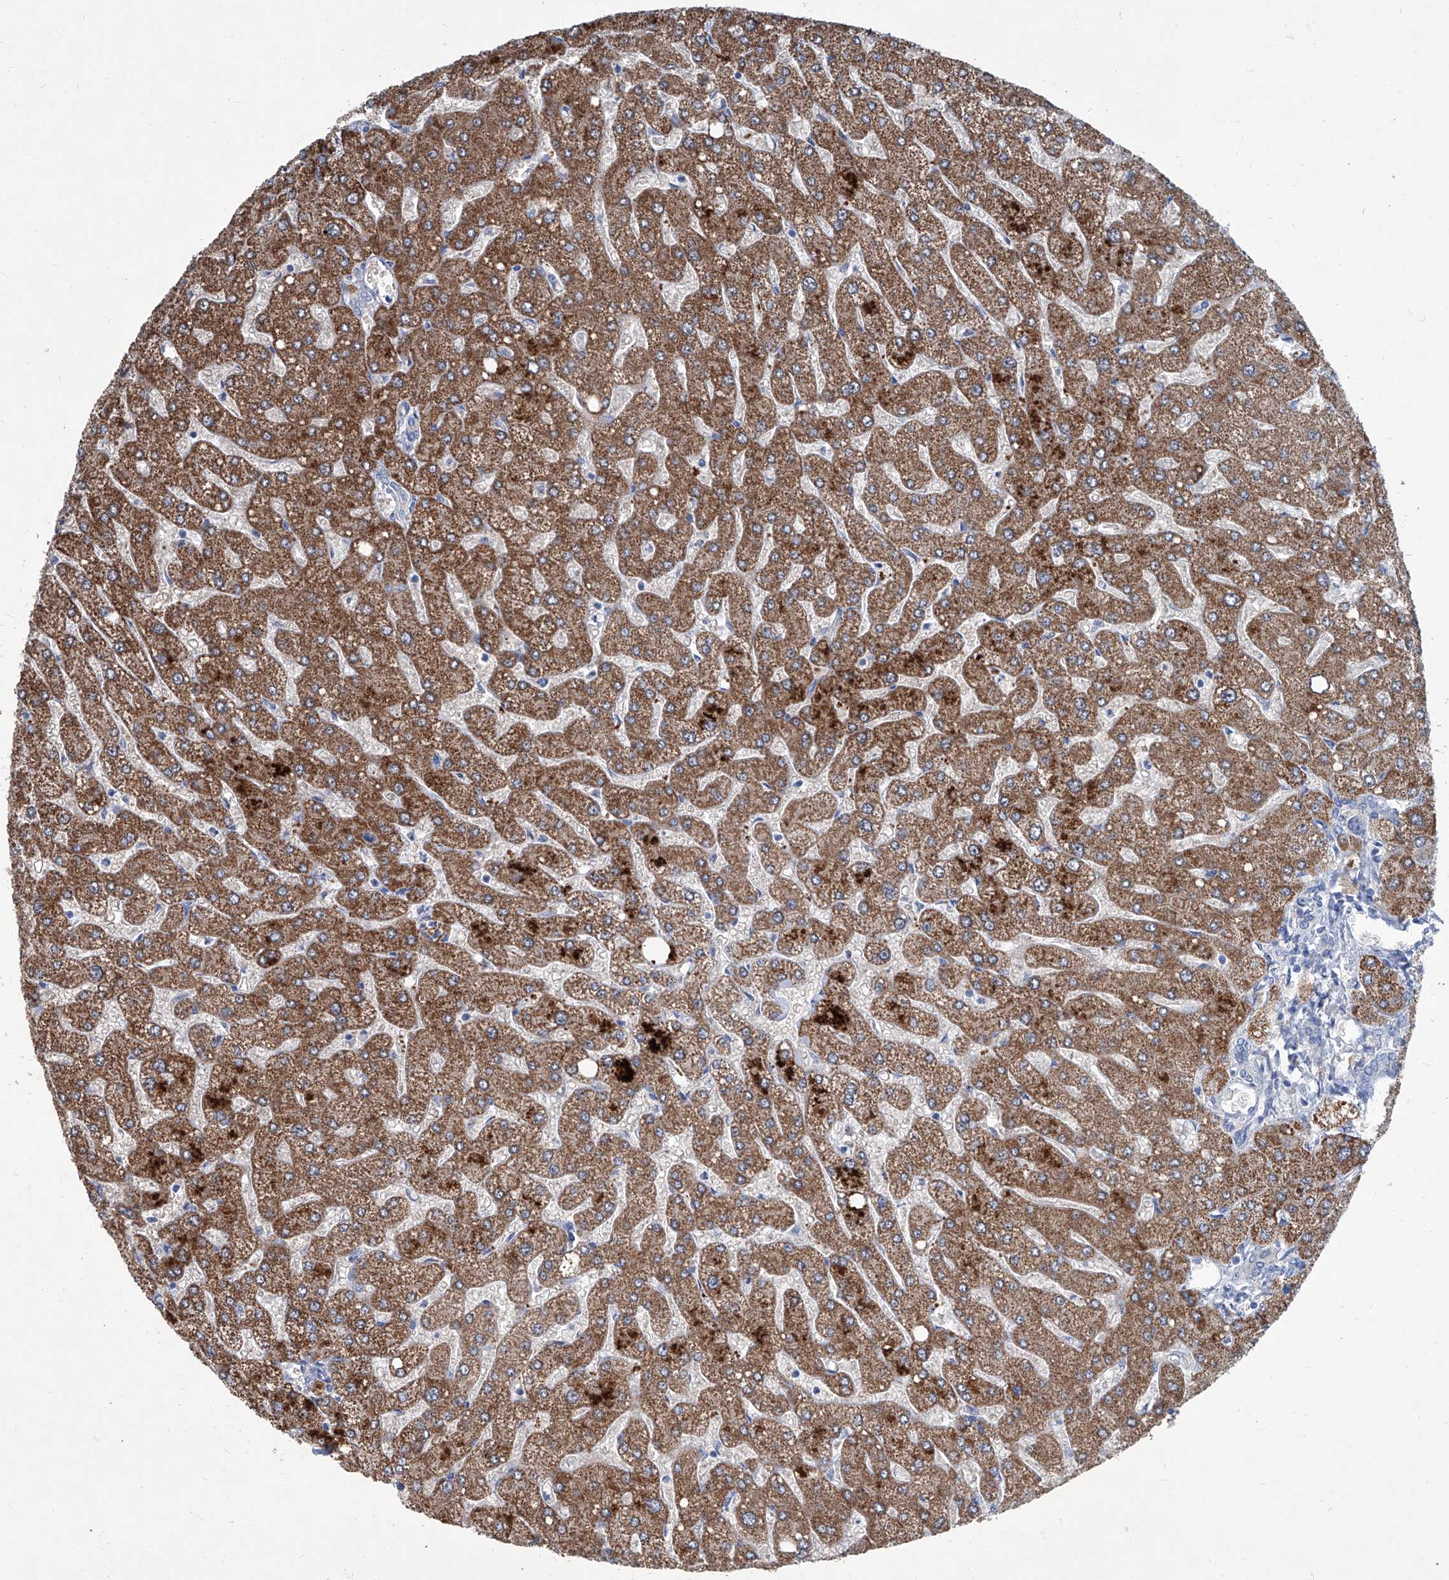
{"staining": {"intensity": "negative", "quantity": "none", "location": "none"}, "tissue": "liver", "cell_type": "Cholangiocytes", "image_type": "normal", "snomed": [{"axis": "morphology", "description": "Normal tissue, NOS"}, {"axis": "topography", "description": "Liver"}], "caption": "An immunohistochemistry image of normal liver is shown. There is no staining in cholangiocytes of liver.", "gene": "ZNF519", "patient": {"sex": "male", "age": 55}}